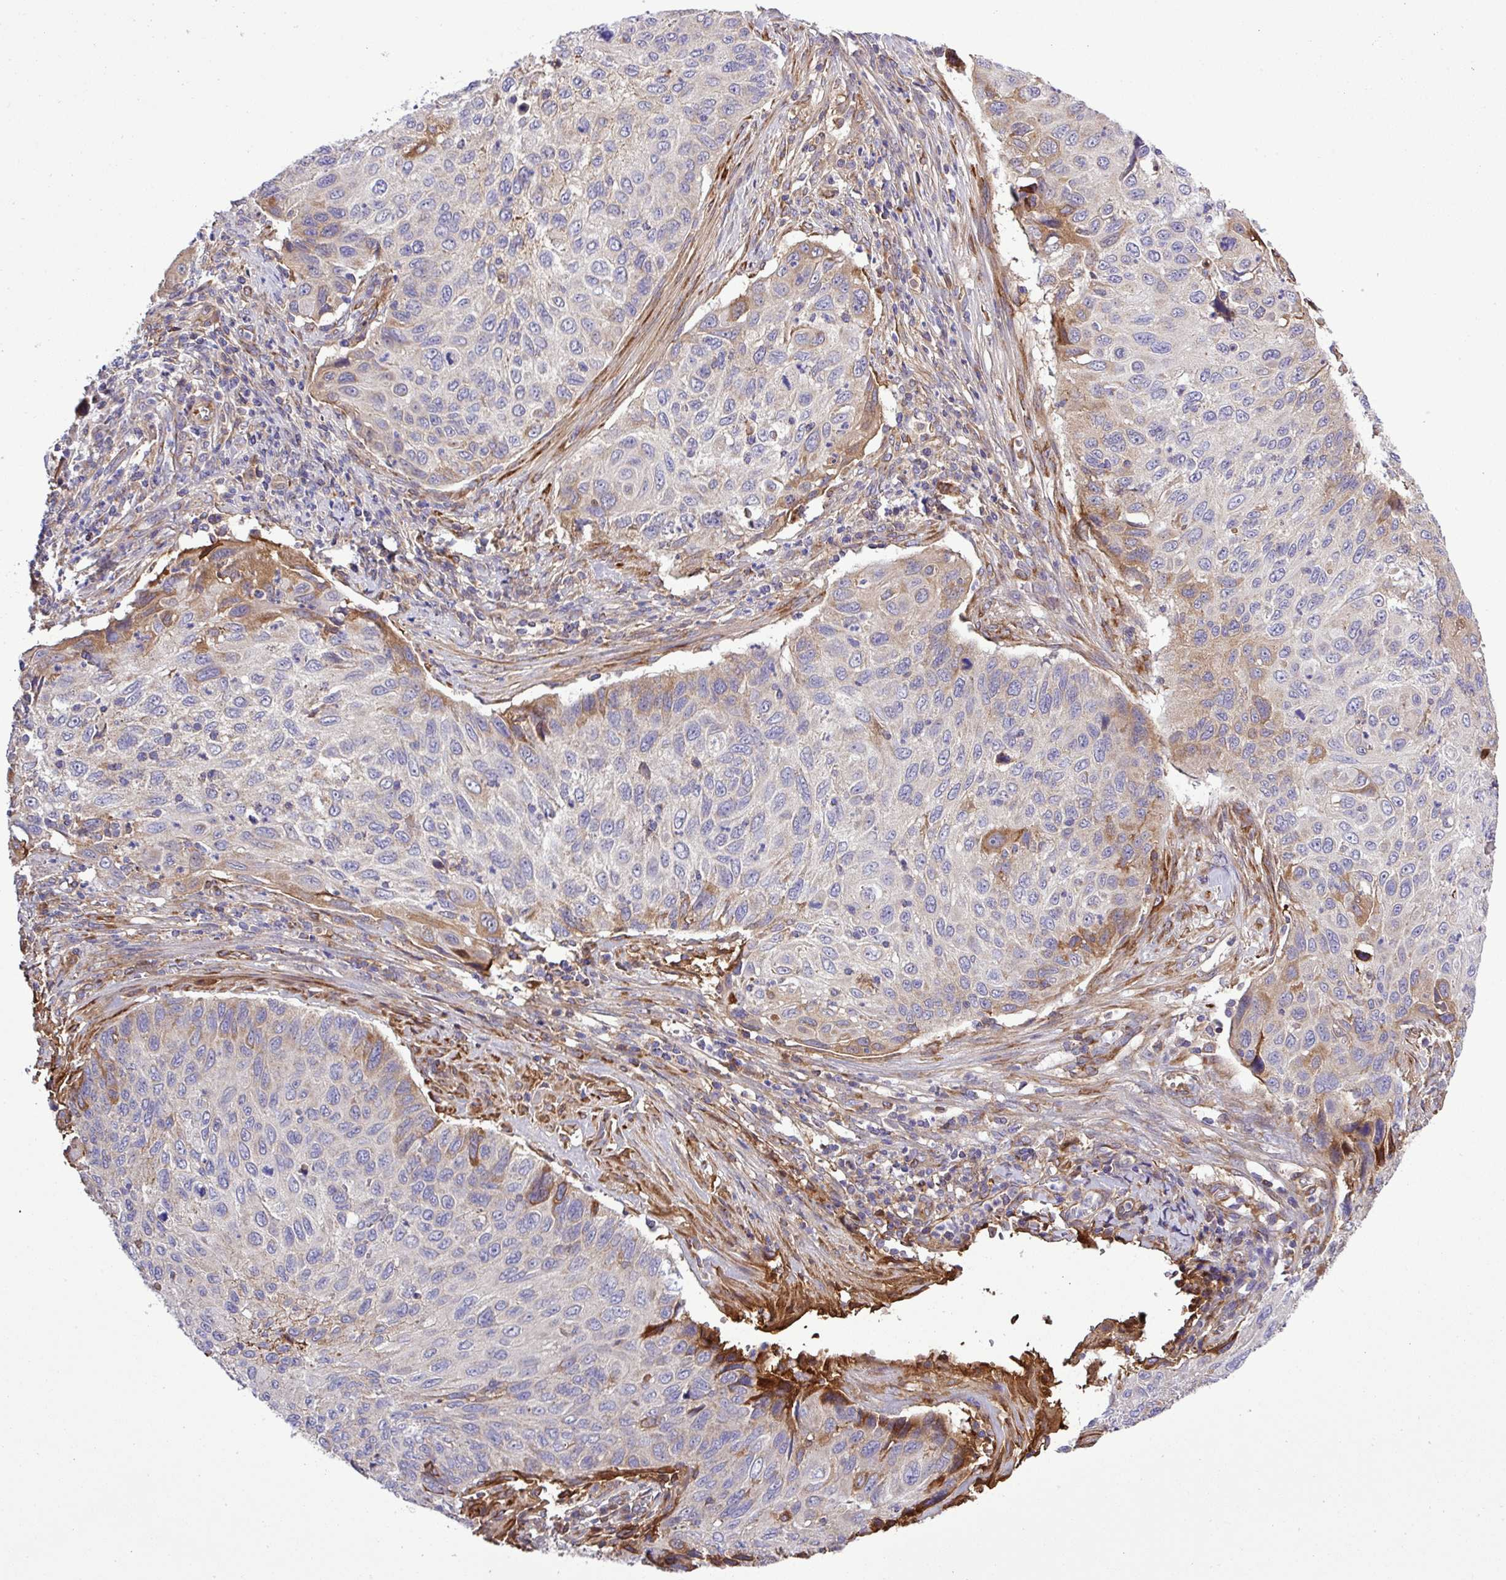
{"staining": {"intensity": "moderate", "quantity": "<25%", "location": "cytoplasmic/membranous"}, "tissue": "cervical cancer", "cell_type": "Tumor cells", "image_type": "cancer", "snomed": [{"axis": "morphology", "description": "Squamous cell carcinoma, NOS"}, {"axis": "topography", "description": "Cervix"}], "caption": "Moderate cytoplasmic/membranous staining for a protein is seen in about <25% of tumor cells of cervical cancer using immunohistochemistry.", "gene": "CWH43", "patient": {"sex": "female", "age": 70}}